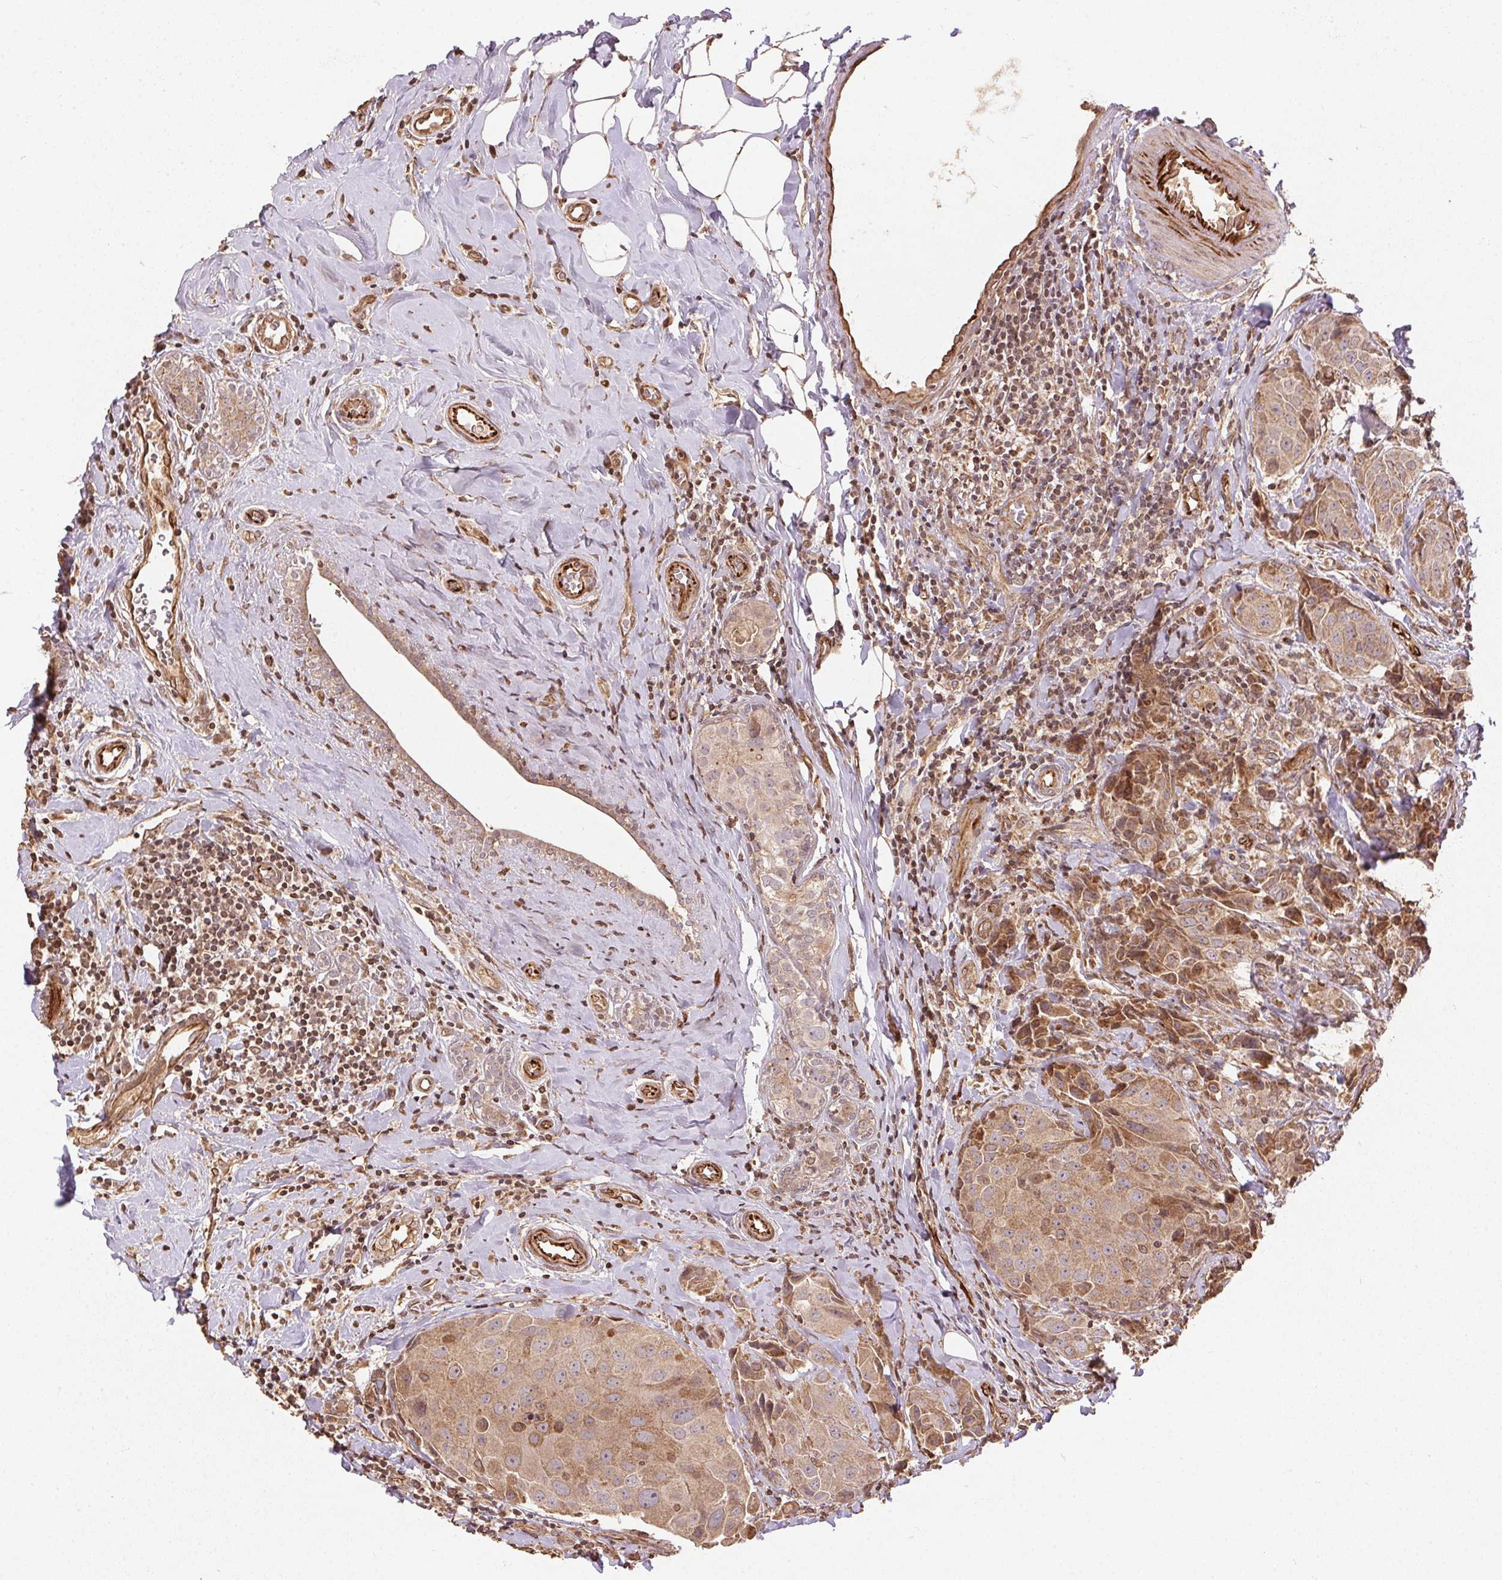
{"staining": {"intensity": "weak", "quantity": ">75%", "location": "cytoplasmic/membranous"}, "tissue": "breast cancer", "cell_type": "Tumor cells", "image_type": "cancer", "snomed": [{"axis": "morphology", "description": "Normal tissue, NOS"}, {"axis": "morphology", "description": "Duct carcinoma"}, {"axis": "topography", "description": "Breast"}], "caption": "Immunohistochemical staining of breast cancer (infiltrating ductal carcinoma) reveals weak cytoplasmic/membranous protein positivity in about >75% of tumor cells.", "gene": "SPRED2", "patient": {"sex": "female", "age": 43}}